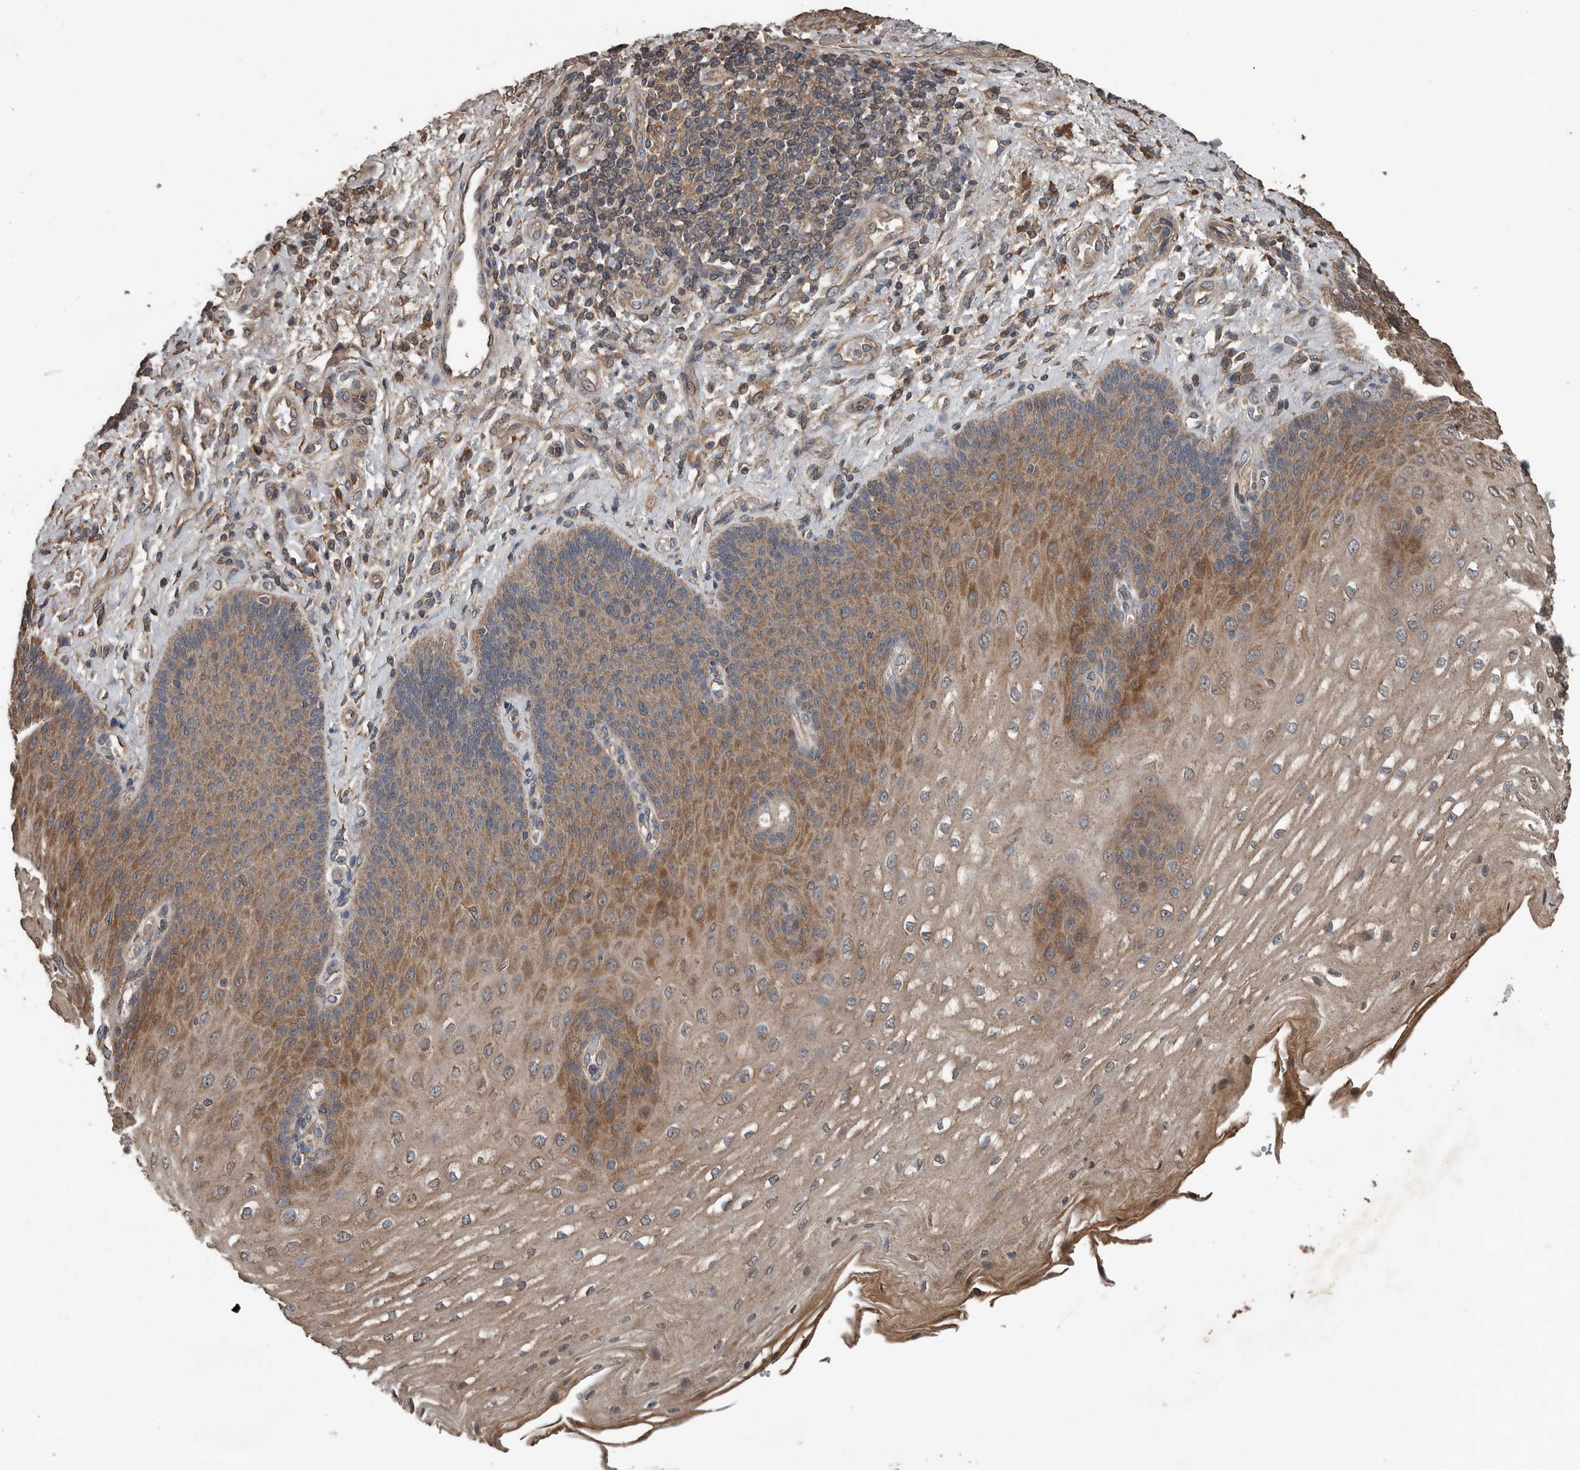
{"staining": {"intensity": "moderate", "quantity": ">75%", "location": "cytoplasmic/membranous"}, "tissue": "esophagus", "cell_type": "Squamous epithelial cells", "image_type": "normal", "snomed": [{"axis": "morphology", "description": "Normal tissue, NOS"}, {"axis": "topography", "description": "Esophagus"}], "caption": "Immunohistochemistry of normal esophagus reveals medium levels of moderate cytoplasmic/membranous staining in approximately >75% of squamous epithelial cells. Nuclei are stained in blue.", "gene": "RNF207", "patient": {"sex": "male", "age": 54}}